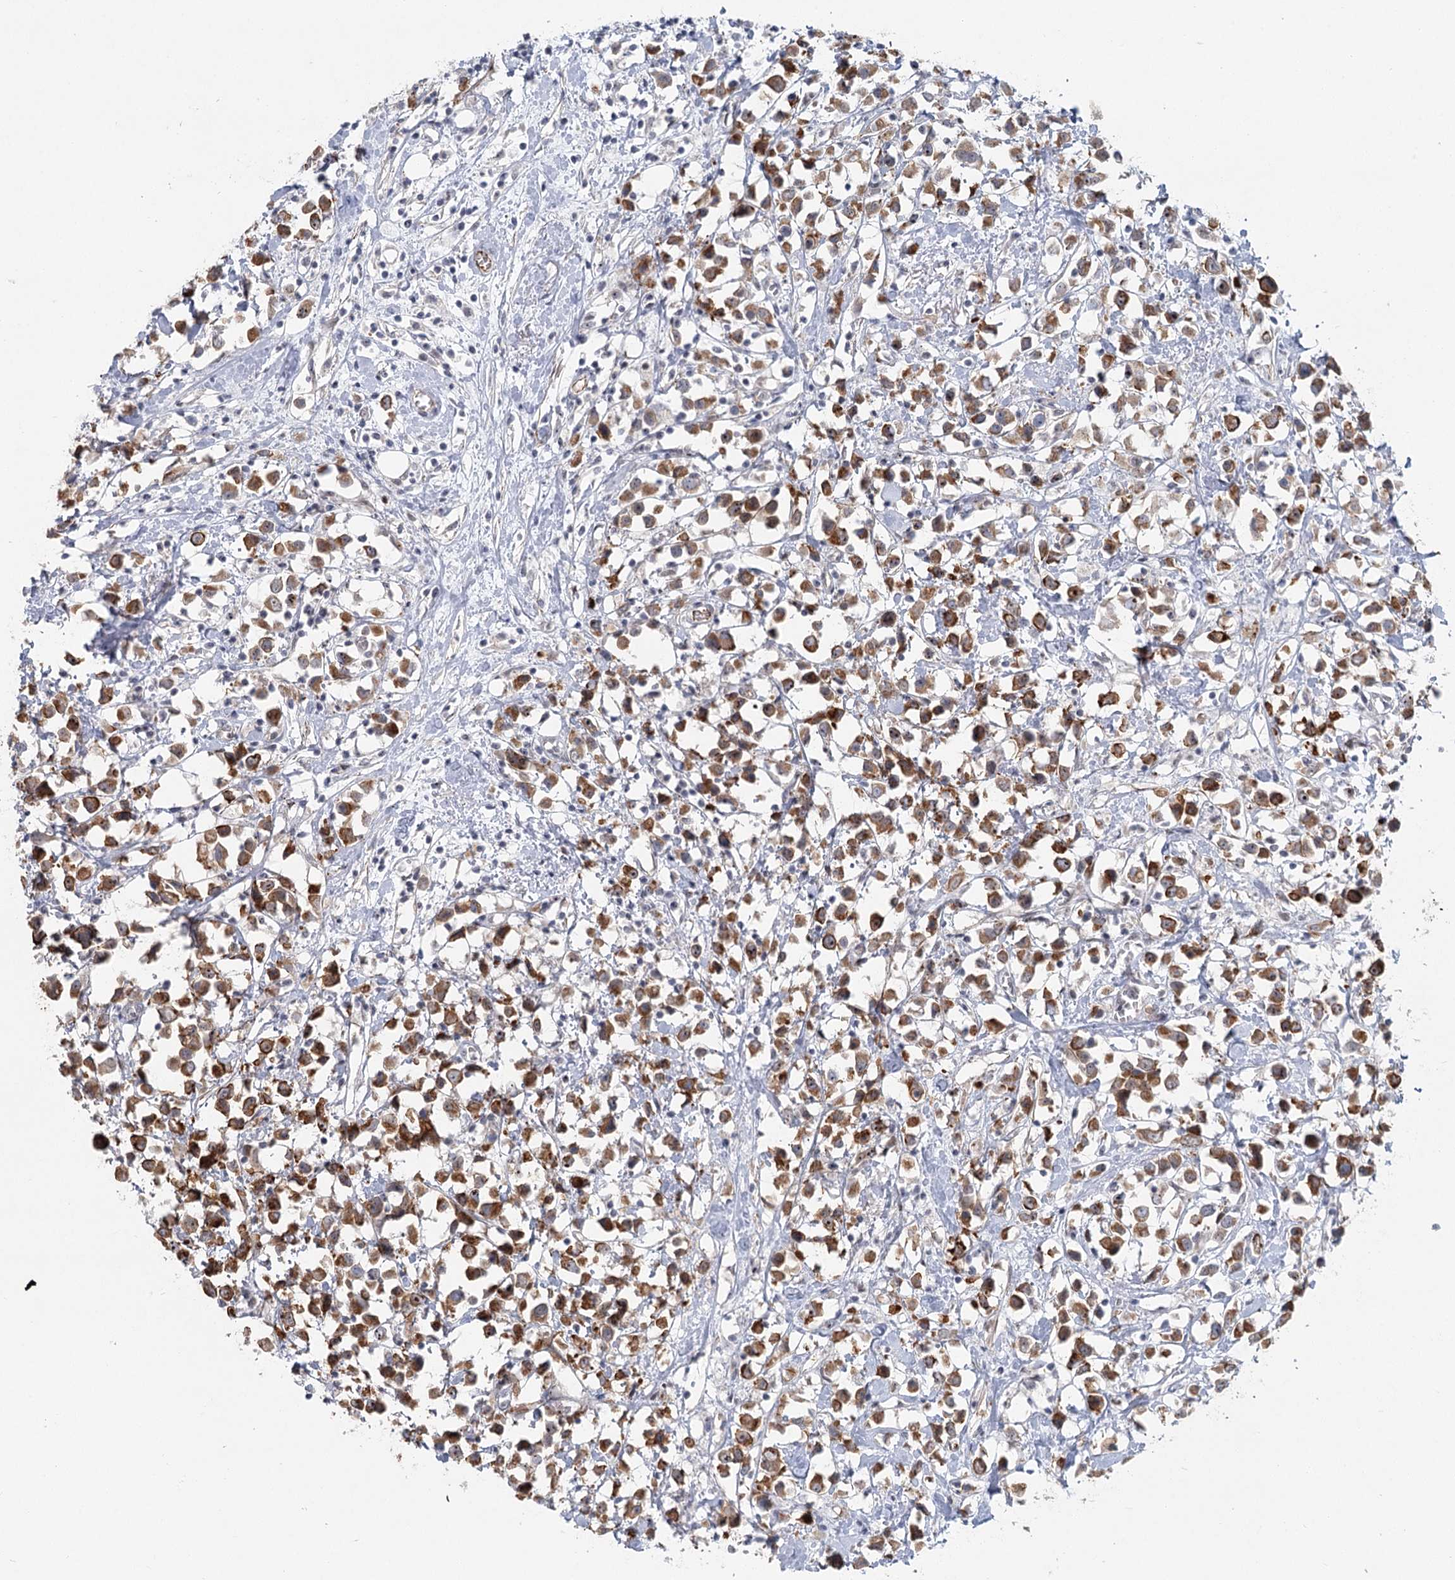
{"staining": {"intensity": "strong", "quantity": ">75%", "location": "cytoplasmic/membranous,nuclear"}, "tissue": "breast cancer", "cell_type": "Tumor cells", "image_type": "cancer", "snomed": [{"axis": "morphology", "description": "Duct carcinoma"}, {"axis": "topography", "description": "Breast"}], "caption": "Approximately >75% of tumor cells in human breast intraductal carcinoma exhibit strong cytoplasmic/membranous and nuclear protein positivity as visualized by brown immunohistochemical staining.", "gene": "ABHD8", "patient": {"sex": "female", "age": 61}}